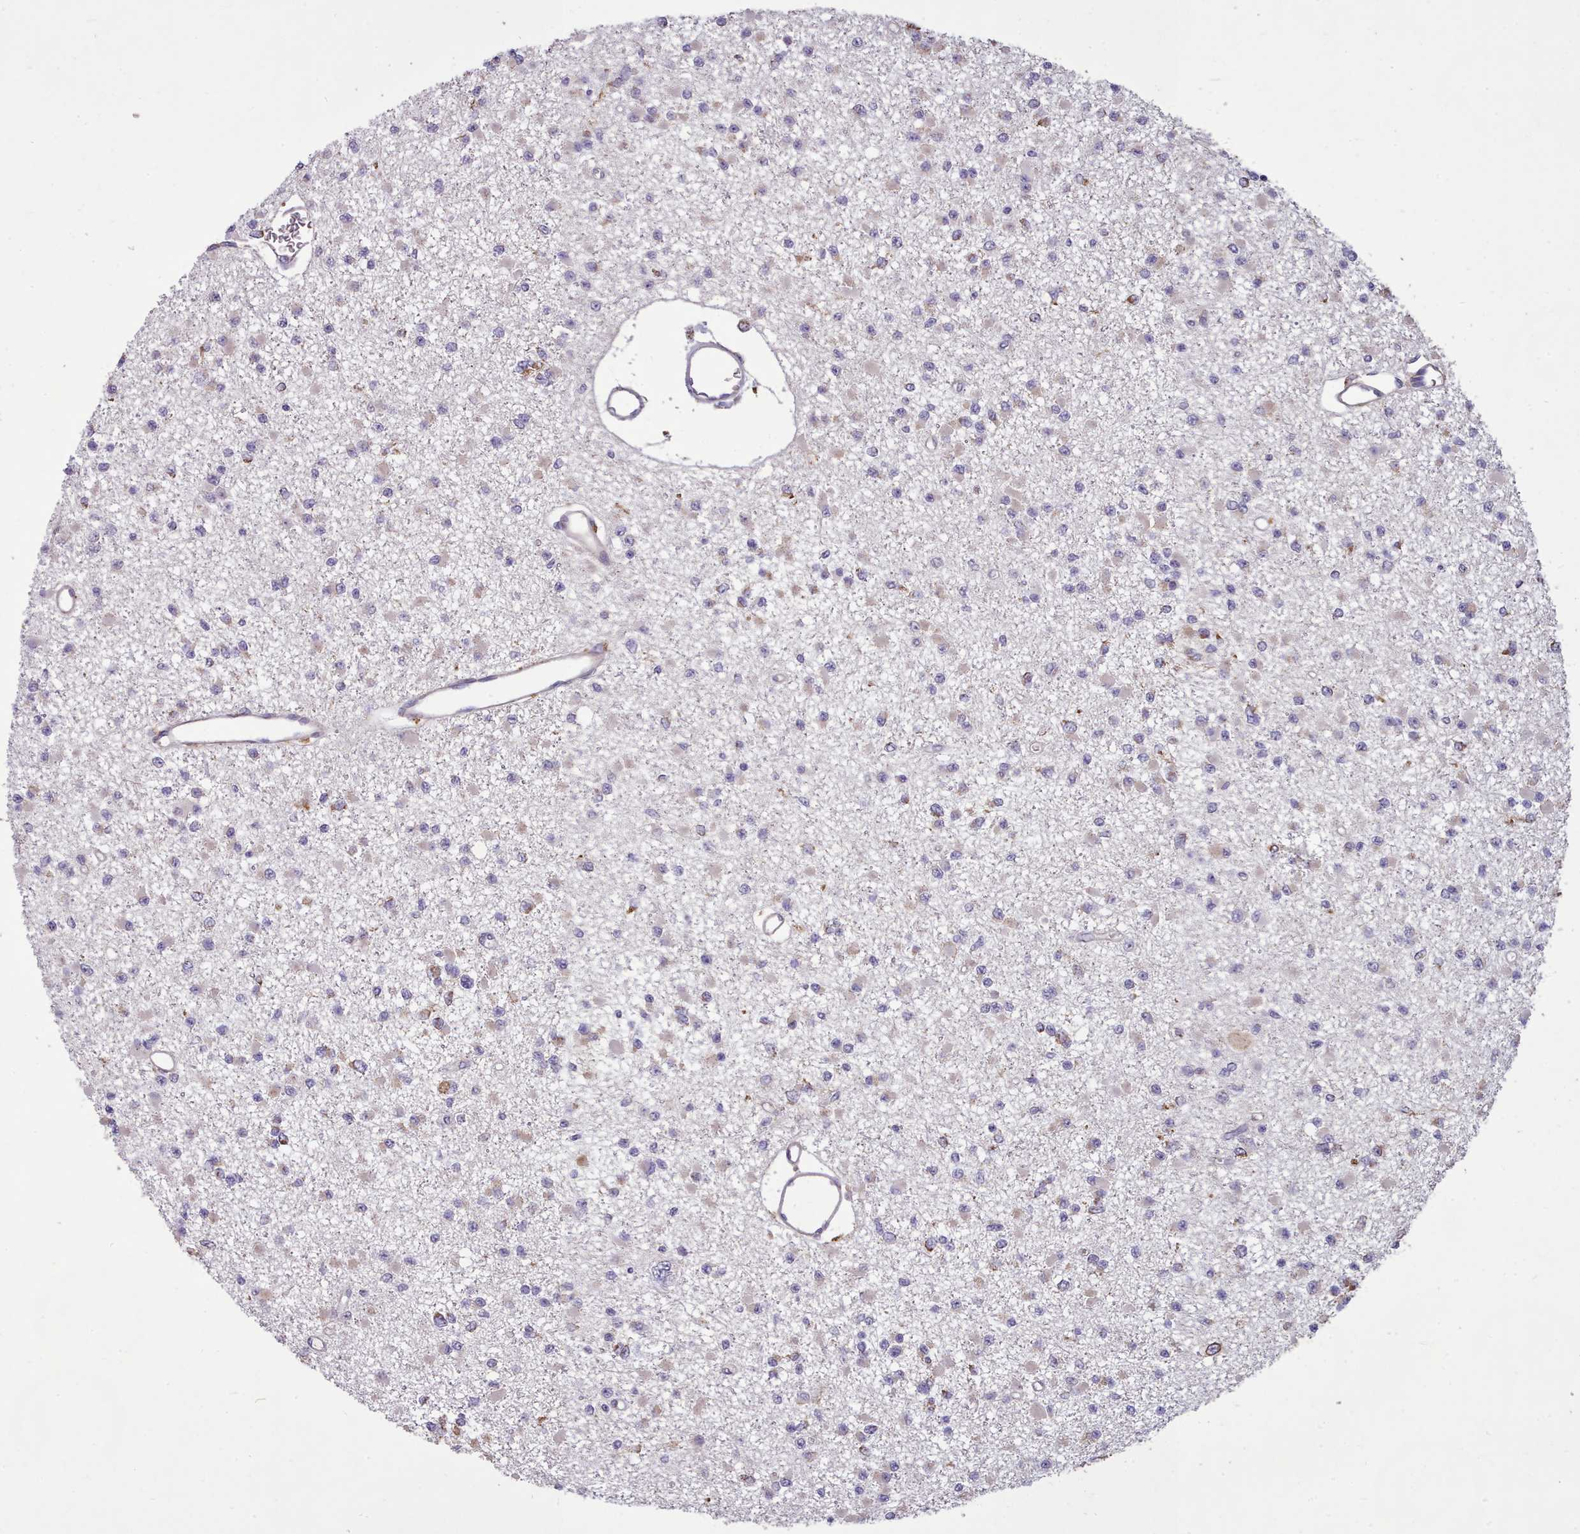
{"staining": {"intensity": "moderate", "quantity": "<25%", "location": "cytoplasmic/membranous"}, "tissue": "glioma", "cell_type": "Tumor cells", "image_type": "cancer", "snomed": [{"axis": "morphology", "description": "Glioma, malignant, Low grade"}, {"axis": "topography", "description": "Brain"}], "caption": "Immunohistochemistry of malignant glioma (low-grade) exhibits low levels of moderate cytoplasmic/membranous expression in about <25% of tumor cells. (DAB IHC with brightfield microscopy, high magnification).", "gene": "FKBP10", "patient": {"sex": "female", "age": 22}}